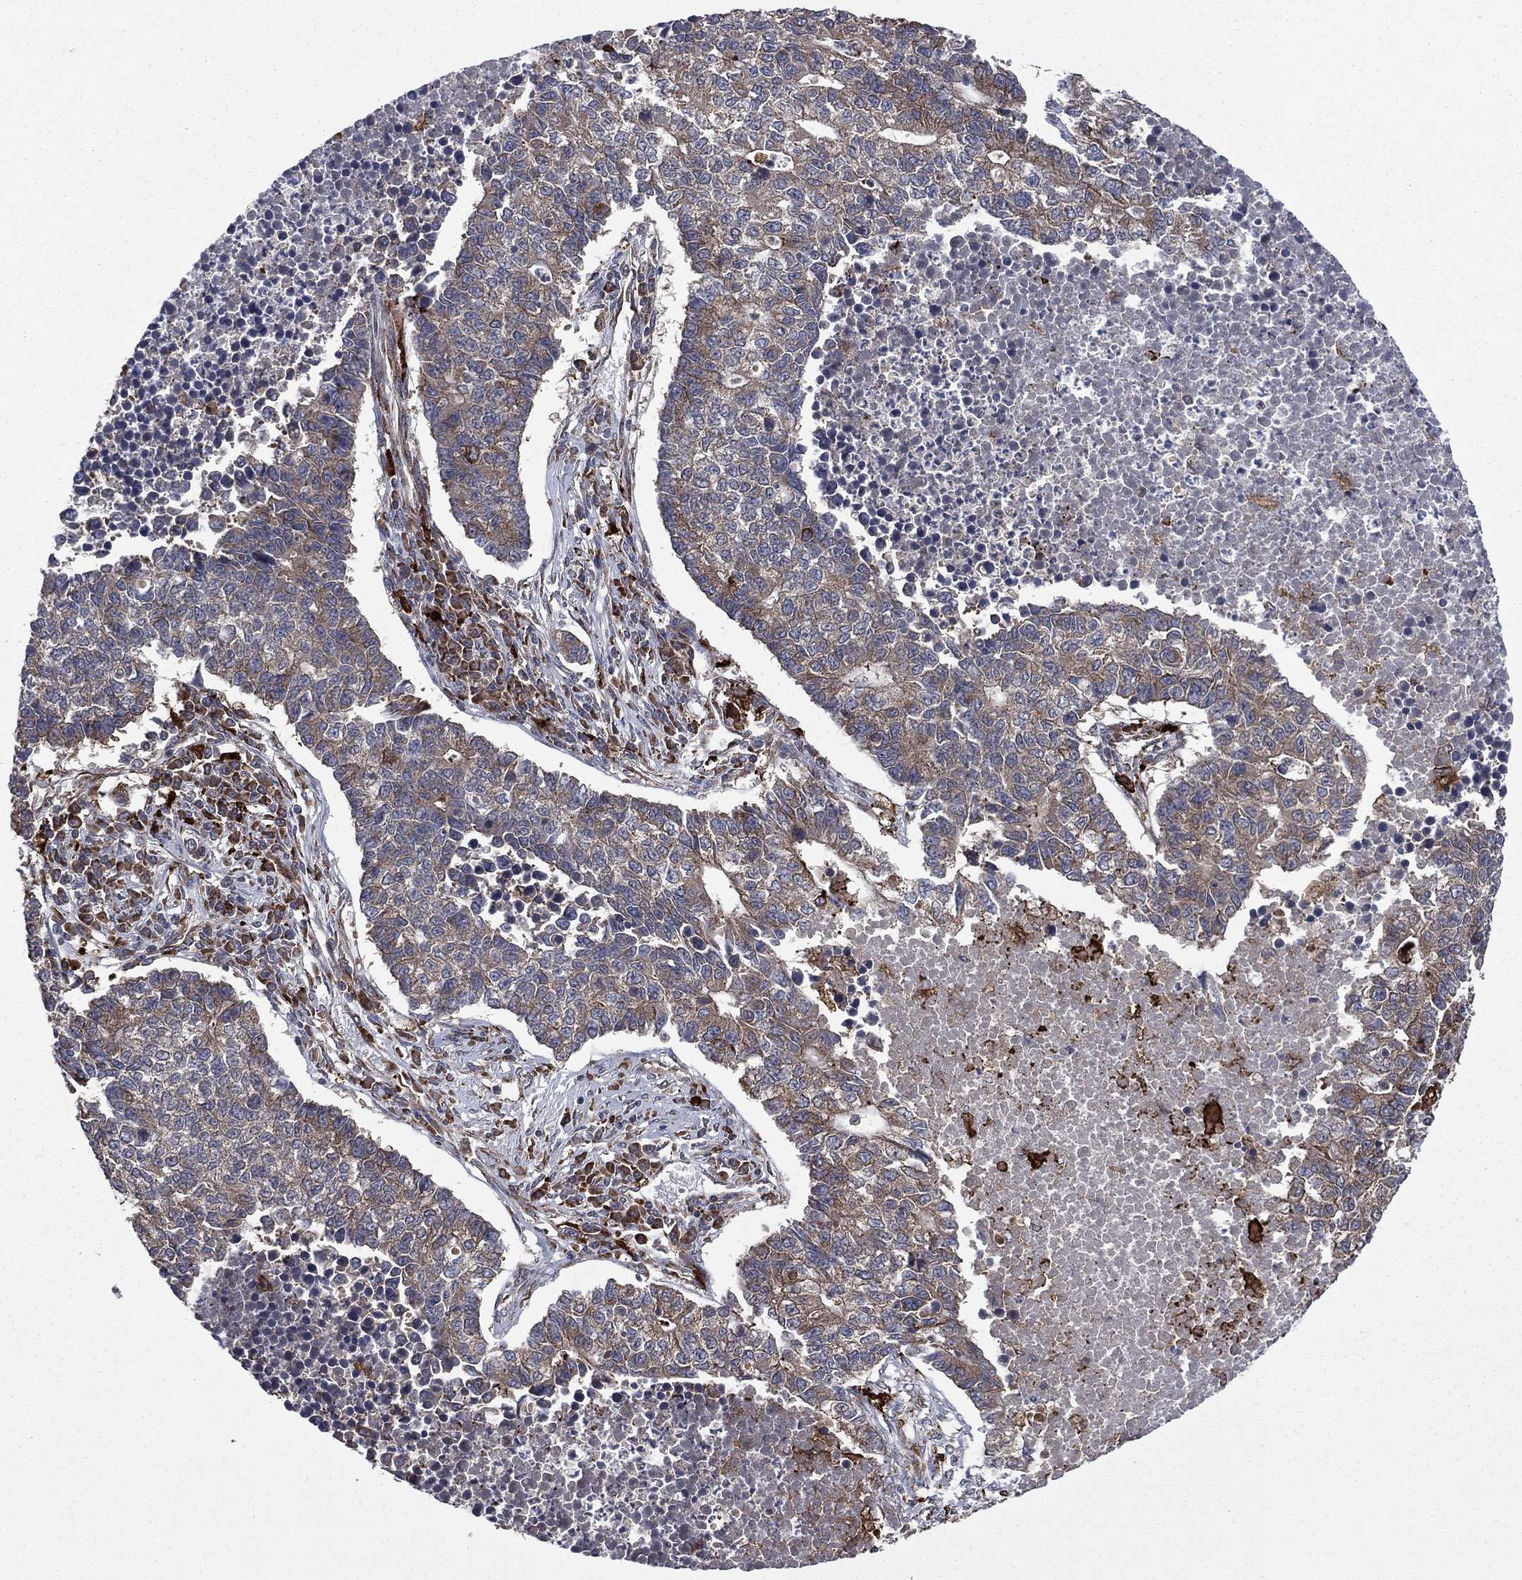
{"staining": {"intensity": "weak", "quantity": "<25%", "location": "cytoplasmic/membranous"}, "tissue": "lung cancer", "cell_type": "Tumor cells", "image_type": "cancer", "snomed": [{"axis": "morphology", "description": "Adenocarcinoma, NOS"}, {"axis": "topography", "description": "Lung"}], "caption": "DAB (3,3'-diaminobenzidine) immunohistochemical staining of human lung cancer (adenocarcinoma) reveals no significant positivity in tumor cells.", "gene": "C2orf76", "patient": {"sex": "male", "age": 57}}